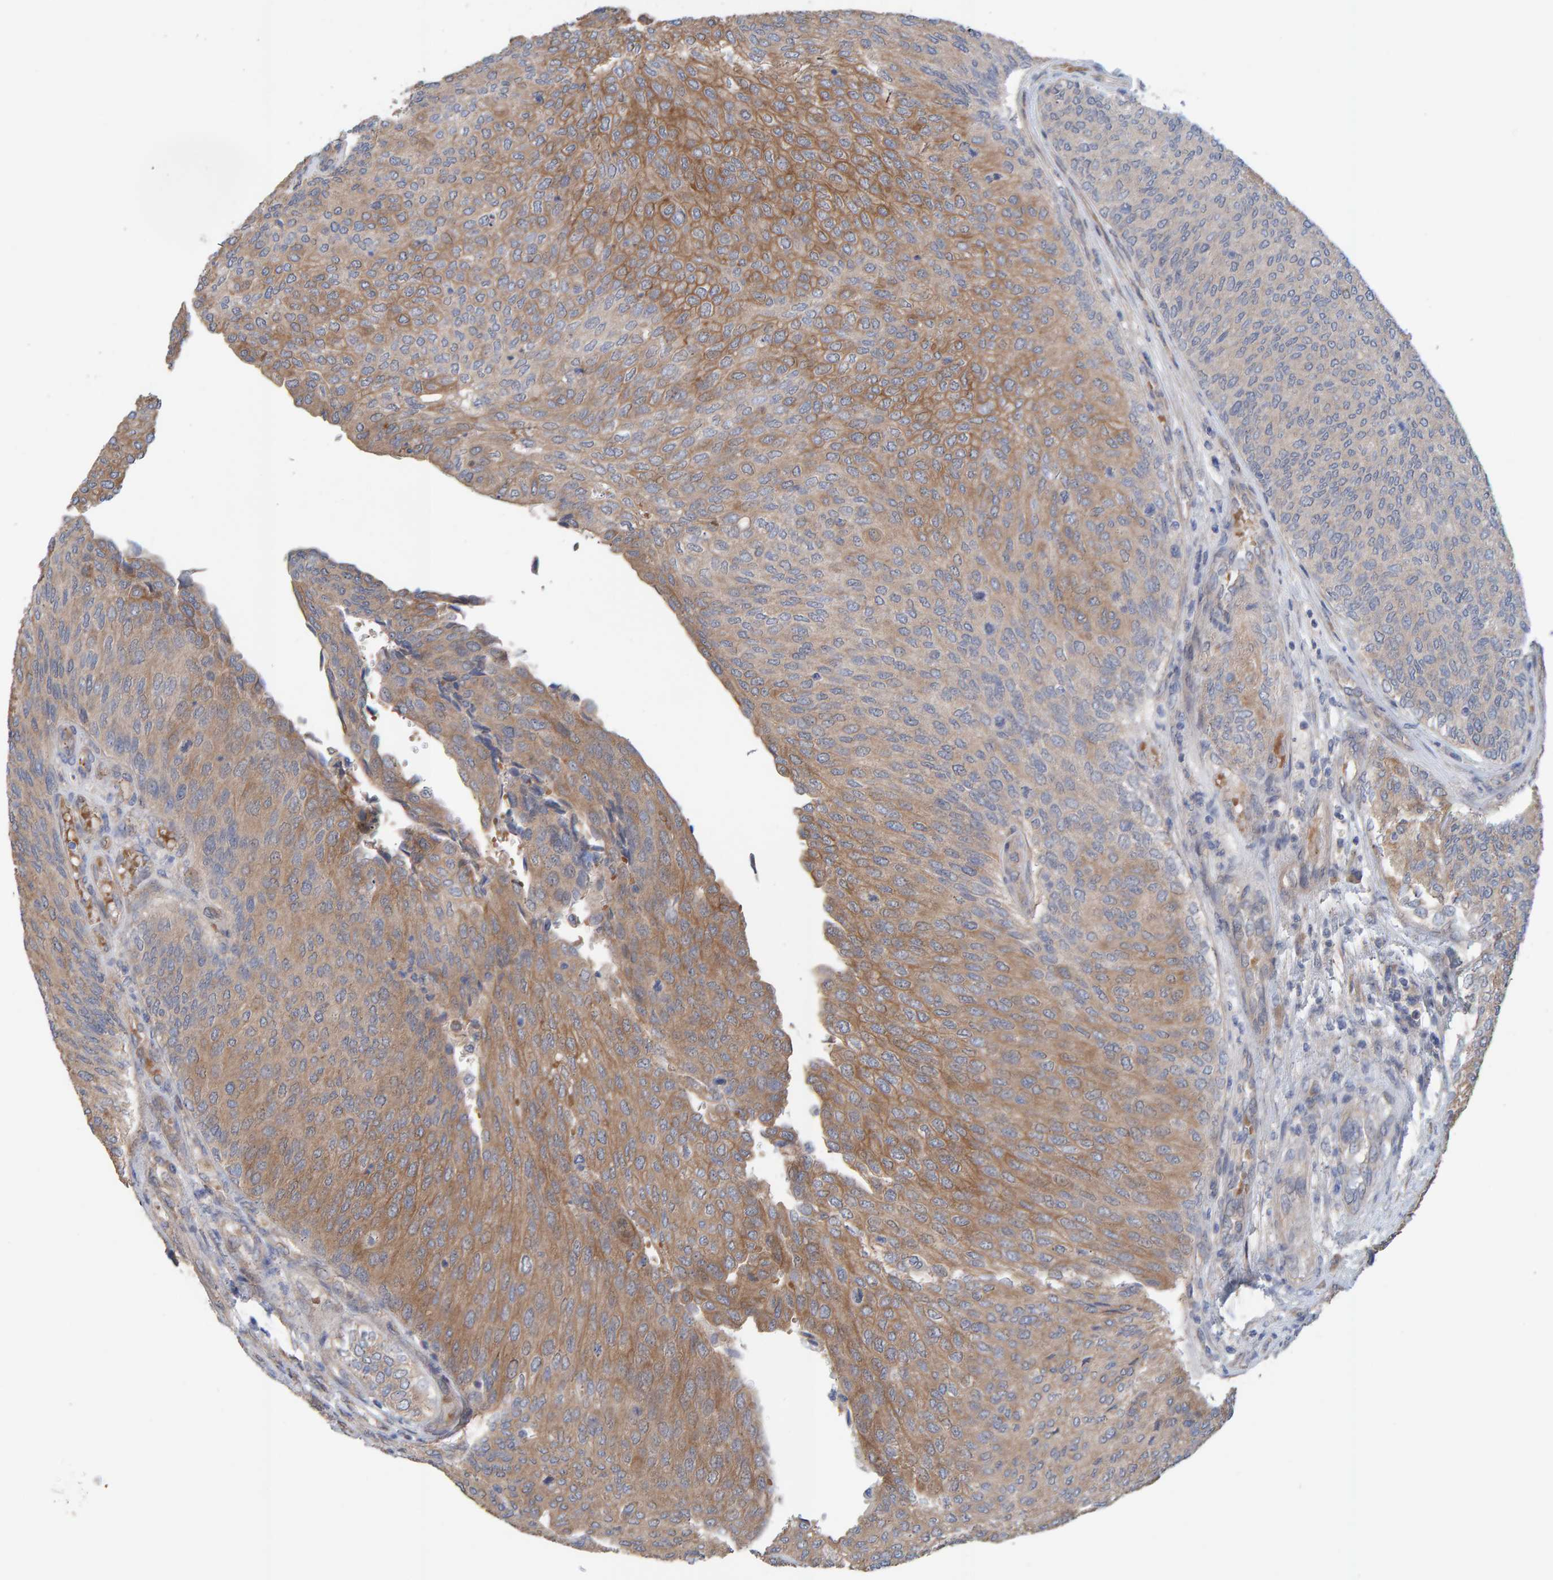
{"staining": {"intensity": "moderate", "quantity": ">75%", "location": "cytoplasmic/membranous"}, "tissue": "urothelial cancer", "cell_type": "Tumor cells", "image_type": "cancer", "snomed": [{"axis": "morphology", "description": "Urothelial carcinoma, Low grade"}, {"axis": "topography", "description": "Urinary bladder"}], "caption": "Protein expression analysis of urothelial cancer reveals moderate cytoplasmic/membranous positivity in approximately >75% of tumor cells.", "gene": "LRSAM1", "patient": {"sex": "female", "age": 79}}